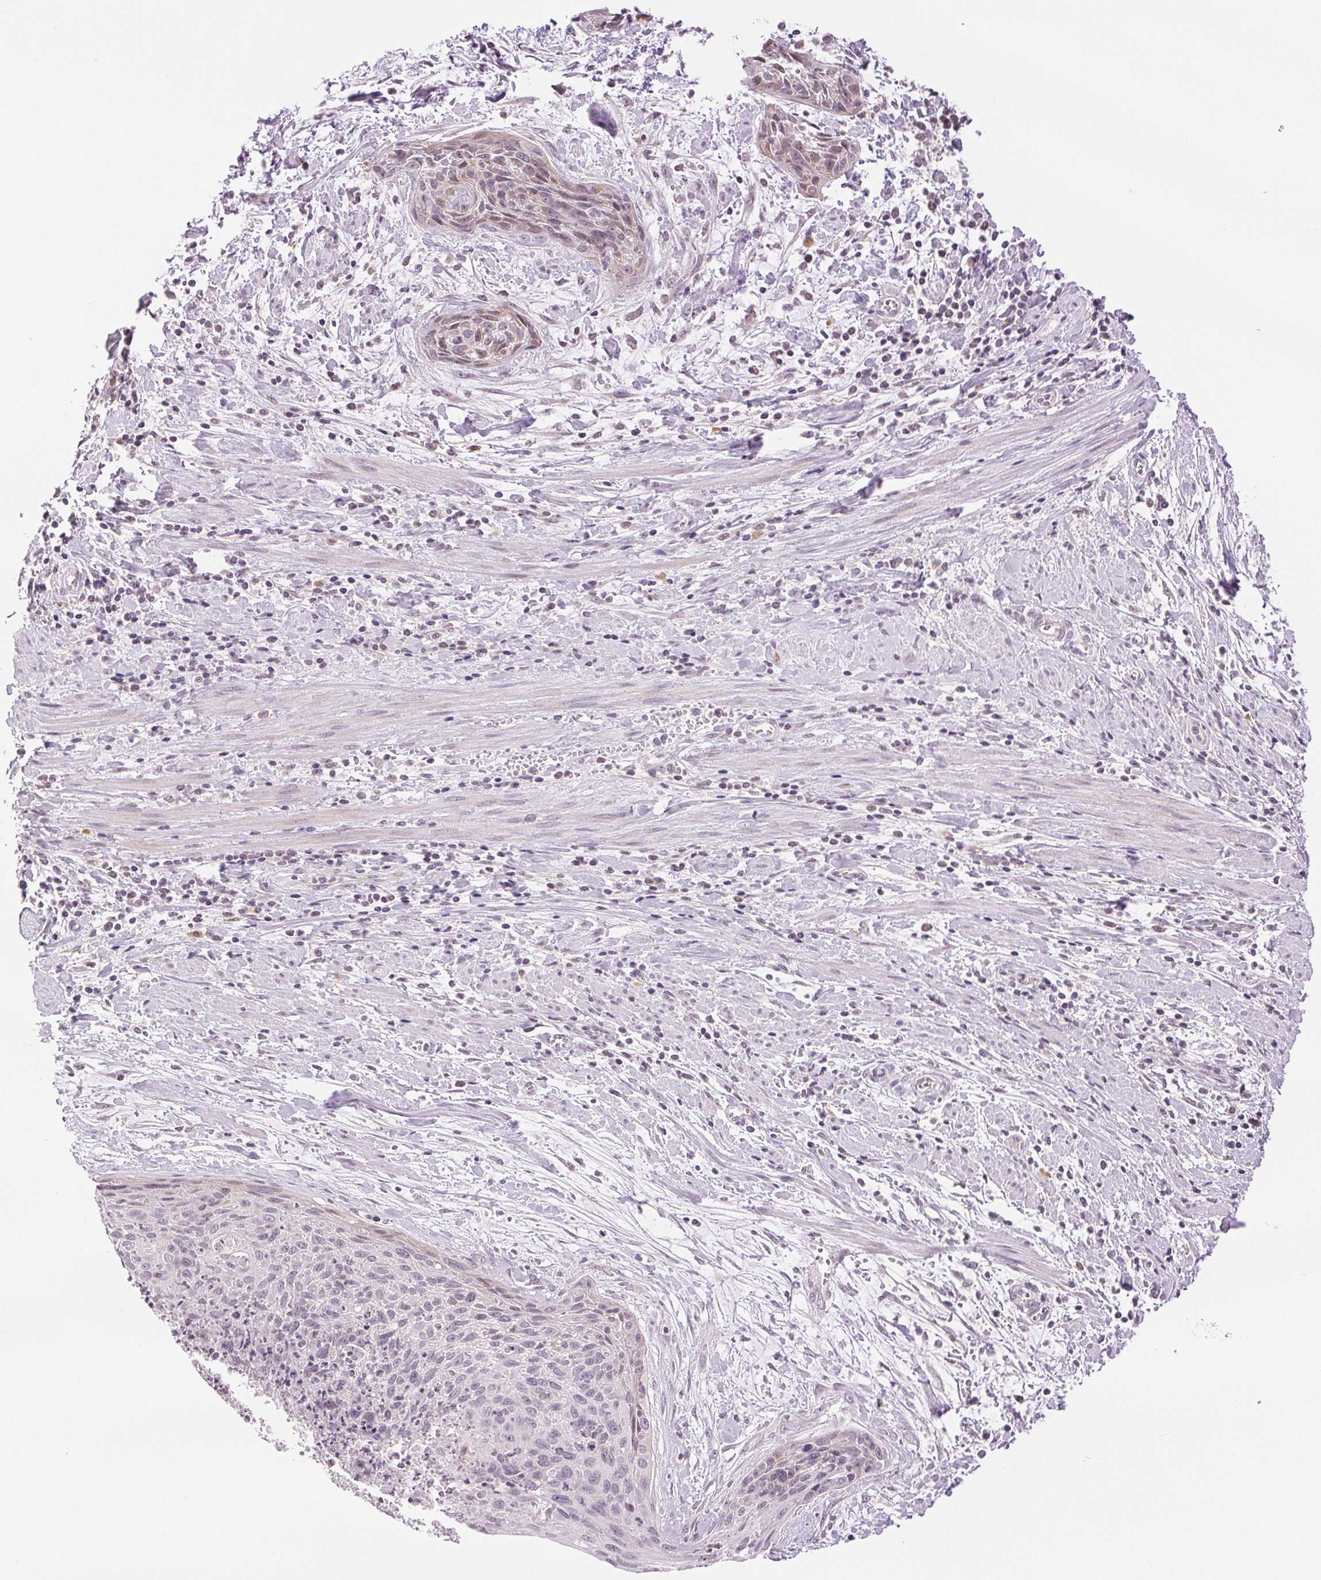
{"staining": {"intensity": "negative", "quantity": "none", "location": "none"}, "tissue": "cervical cancer", "cell_type": "Tumor cells", "image_type": "cancer", "snomed": [{"axis": "morphology", "description": "Squamous cell carcinoma, NOS"}, {"axis": "topography", "description": "Cervix"}], "caption": "Squamous cell carcinoma (cervical) was stained to show a protein in brown. There is no significant expression in tumor cells.", "gene": "TNNT3", "patient": {"sex": "female", "age": 55}}